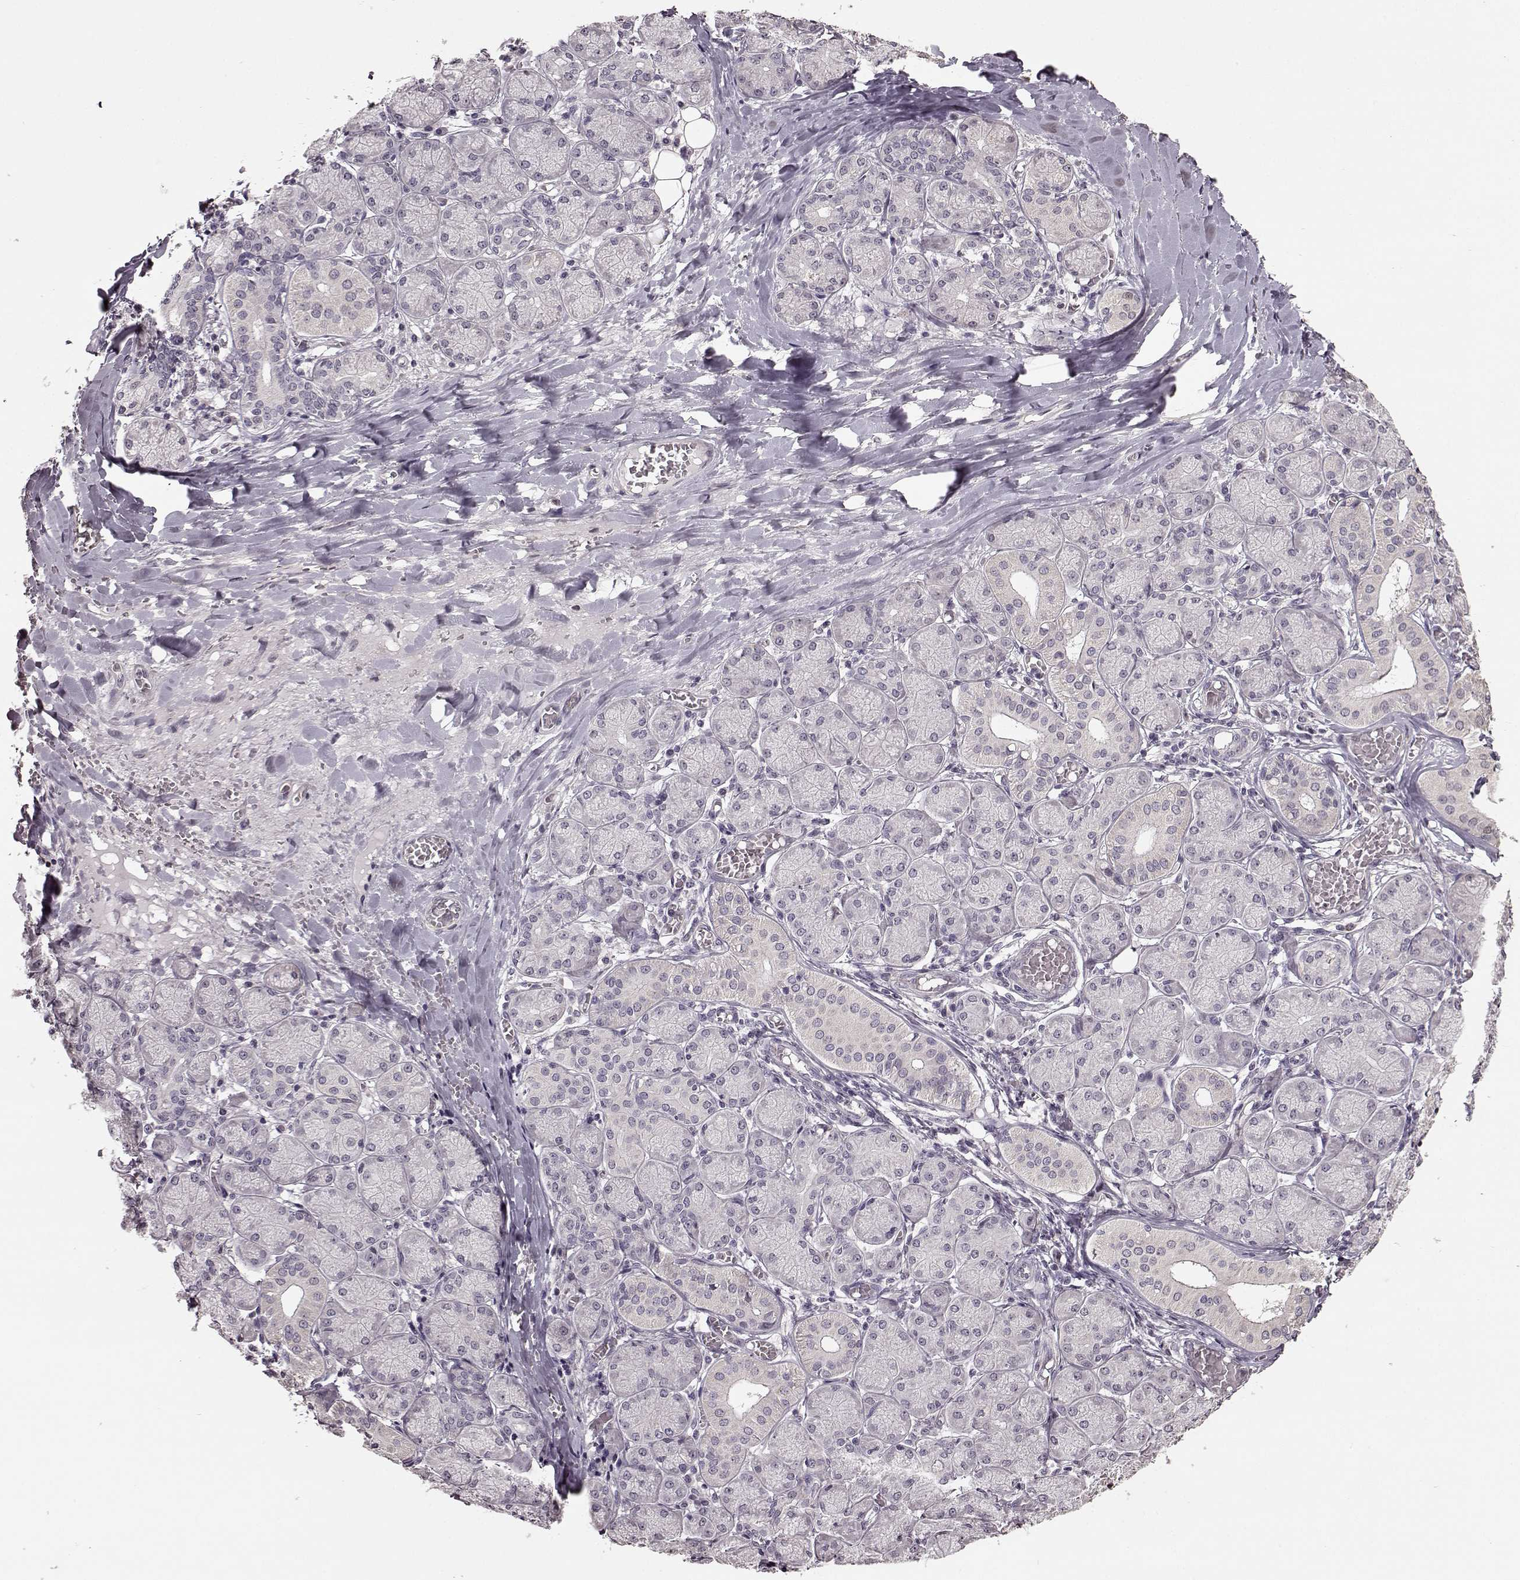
{"staining": {"intensity": "negative", "quantity": "none", "location": "none"}, "tissue": "salivary gland", "cell_type": "Glandular cells", "image_type": "normal", "snomed": [{"axis": "morphology", "description": "Normal tissue, NOS"}, {"axis": "topography", "description": "Salivary gland"}, {"axis": "topography", "description": "Peripheral nerve tissue"}], "caption": "A high-resolution photomicrograph shows immunohistochemistry staining of benign salivary gland, which exhibits no significant positivity in glandular cells.", "gene": "FSHB", "patient": {"sex": "female", "age": 24}}